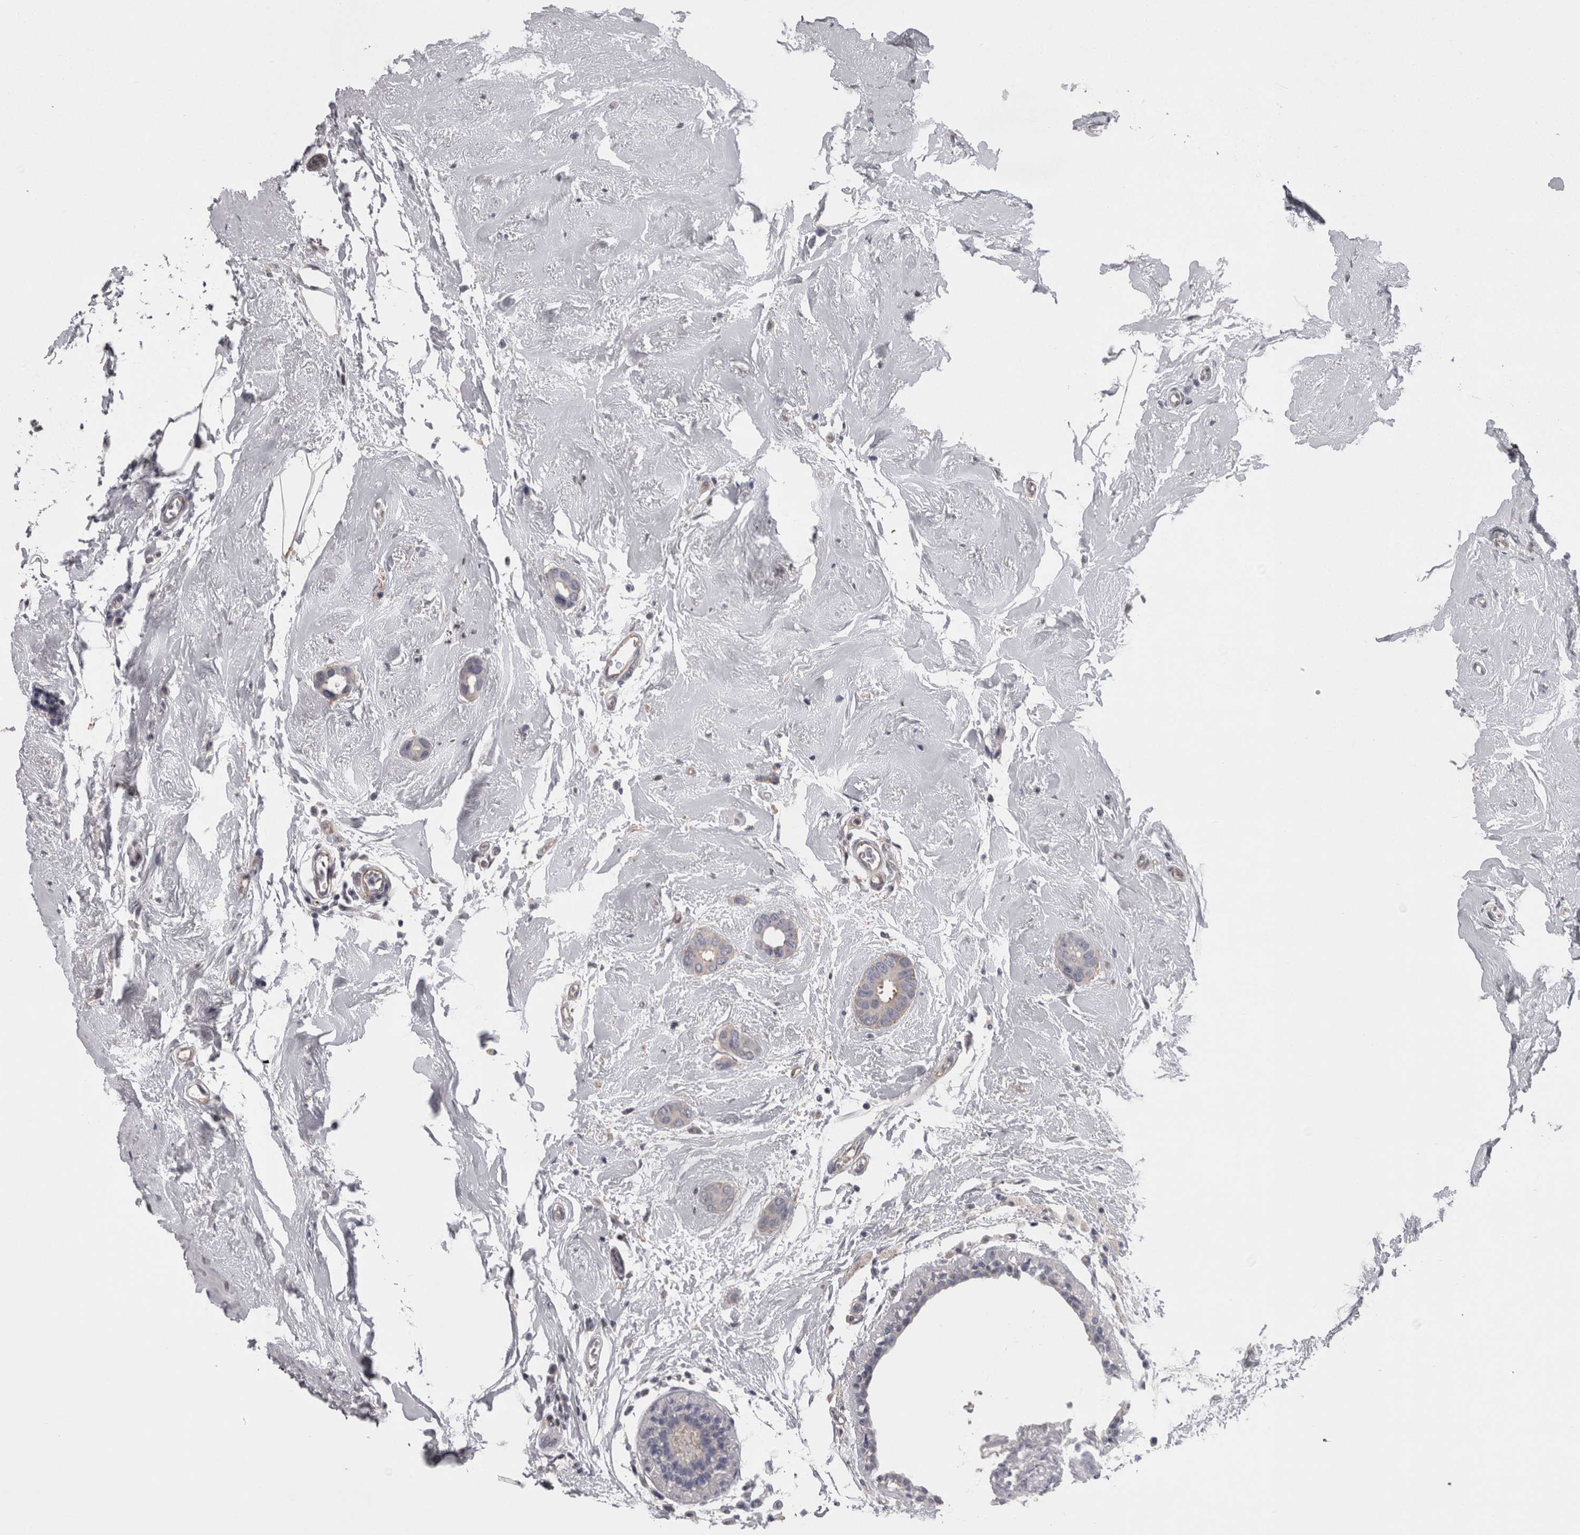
{"staining": {"intensity": "negative", "quantity": "none", "location": "none"}, "tissue": "breast cancer", "cell_type": "Tumor cells", "image_type": "cancer", "snomed": [{"axis": "morphology", "description": "Duct carcinoma"}, {"axis": "topography", "description": "Breast"}], "caption": "DAB (3,3'-diaminobenzidine) immunohistochemical staining of breast invasive ductal carcinoma shows no significant positivity in tumor cells.", "gene": "LYZL6", "patient": {"sex": "female", "age": 55}}